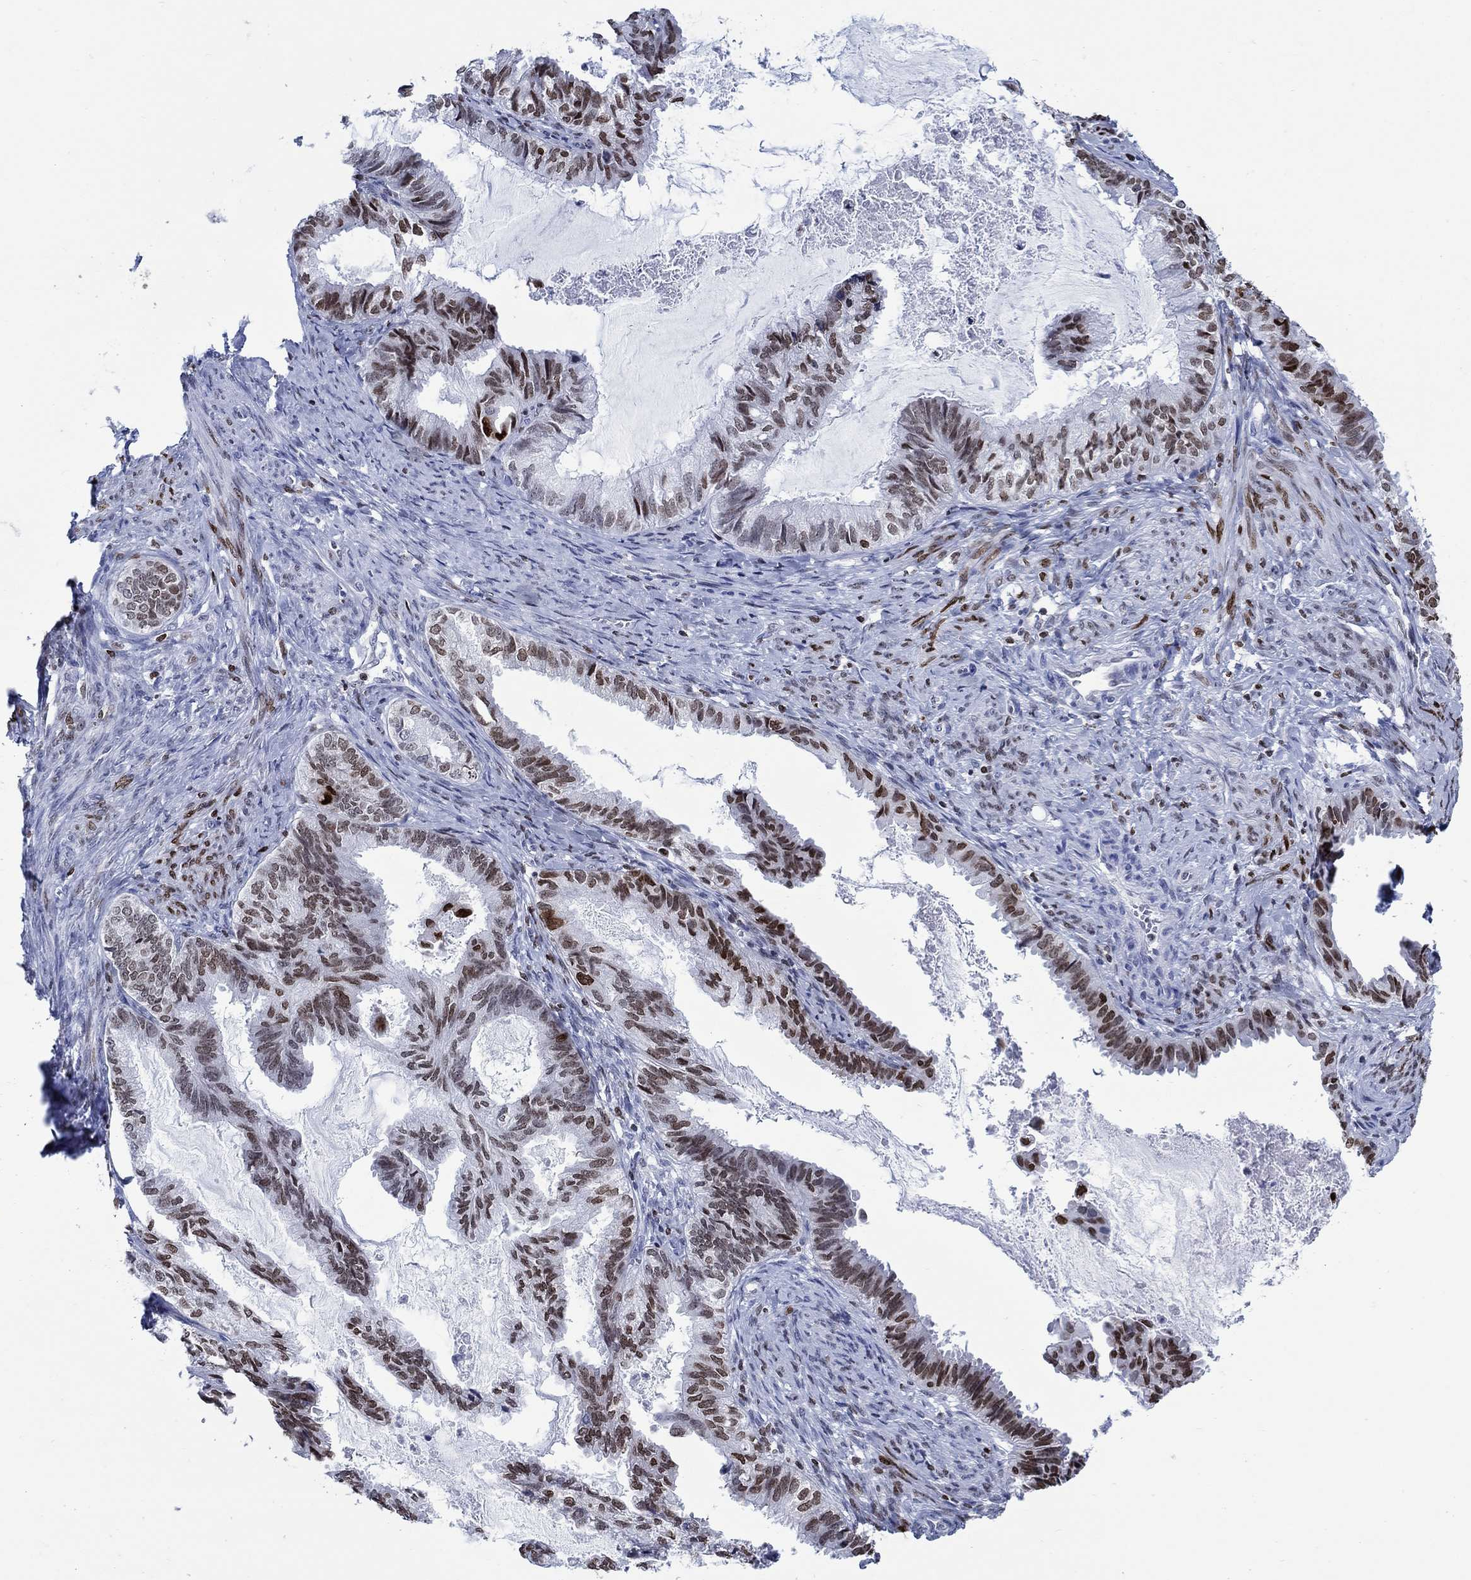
{"staining": {"intensity": "strong", "quantity": "<25%", "location": "nuclear"}, "tissue": "endometrial cancer", "cell_type": "Tumor cells", "image_type": "cancer", "snomed": [{"axis": "morphology", "description": "Adenocarcinoma, NOS"}, {"axis": "topography", "description": "Endometrium"}], "caption": "Adenocarcinoma (endometrial) tissue demonstrates strong nuclear expression in about <25% of tumor cells, visualized by immunohistochemistry.", "gene": "HMGA1", "patient": {"sex": "female", "age": 86}}